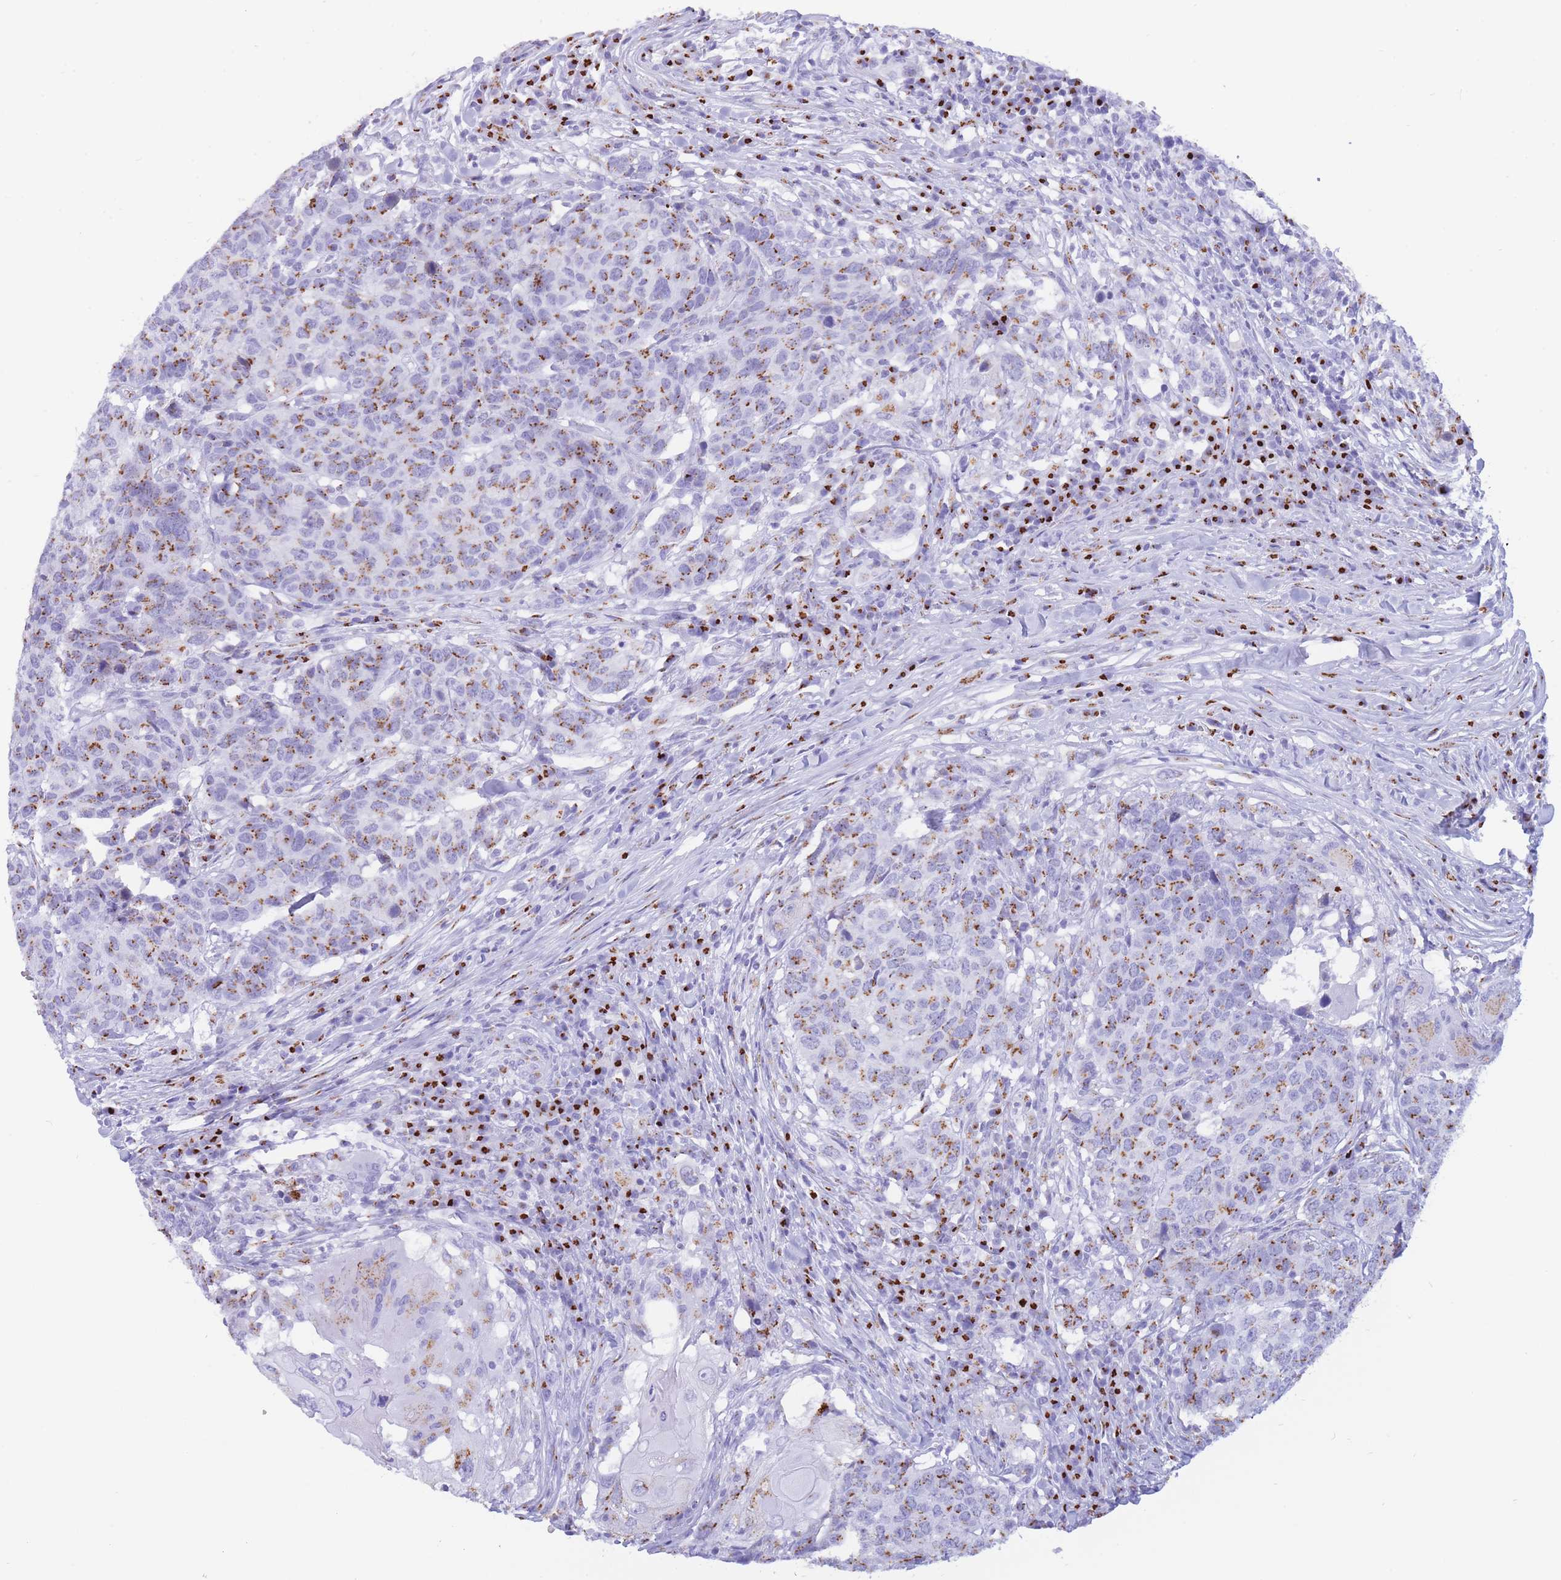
{"staining": {"intensity": "moderate", "quantity": ">75%", "location": "cytoplasmic/membranous"}, "tissue": "head and neck cancer", "cell_type": "Tumor cells", "image_type": "cancer", "snomed": [{"axis": "morphology", "description": "Normal tissue, NOS"}, {"axis": "morphology", "description": "Squamous cell carcinoma, NOS"}, {"axis": "topography", "description": "Skeletal muscle"}, {"axis": "topography", "description": "Vascular tissue"}, {"axis": "topography", "description": "Peripheral nerve tissue"}, {"axis": "topography", "description": "Head-Neck"}], "caption": "Brown immunohistochemical staining in human head and neck squamous cell carcinoma reveals moderate cytoplasmic/membranous expression in about >75% of tumor cells.", "gene": "FAM3C", "patient": {"sex": "male", "age": 66}}